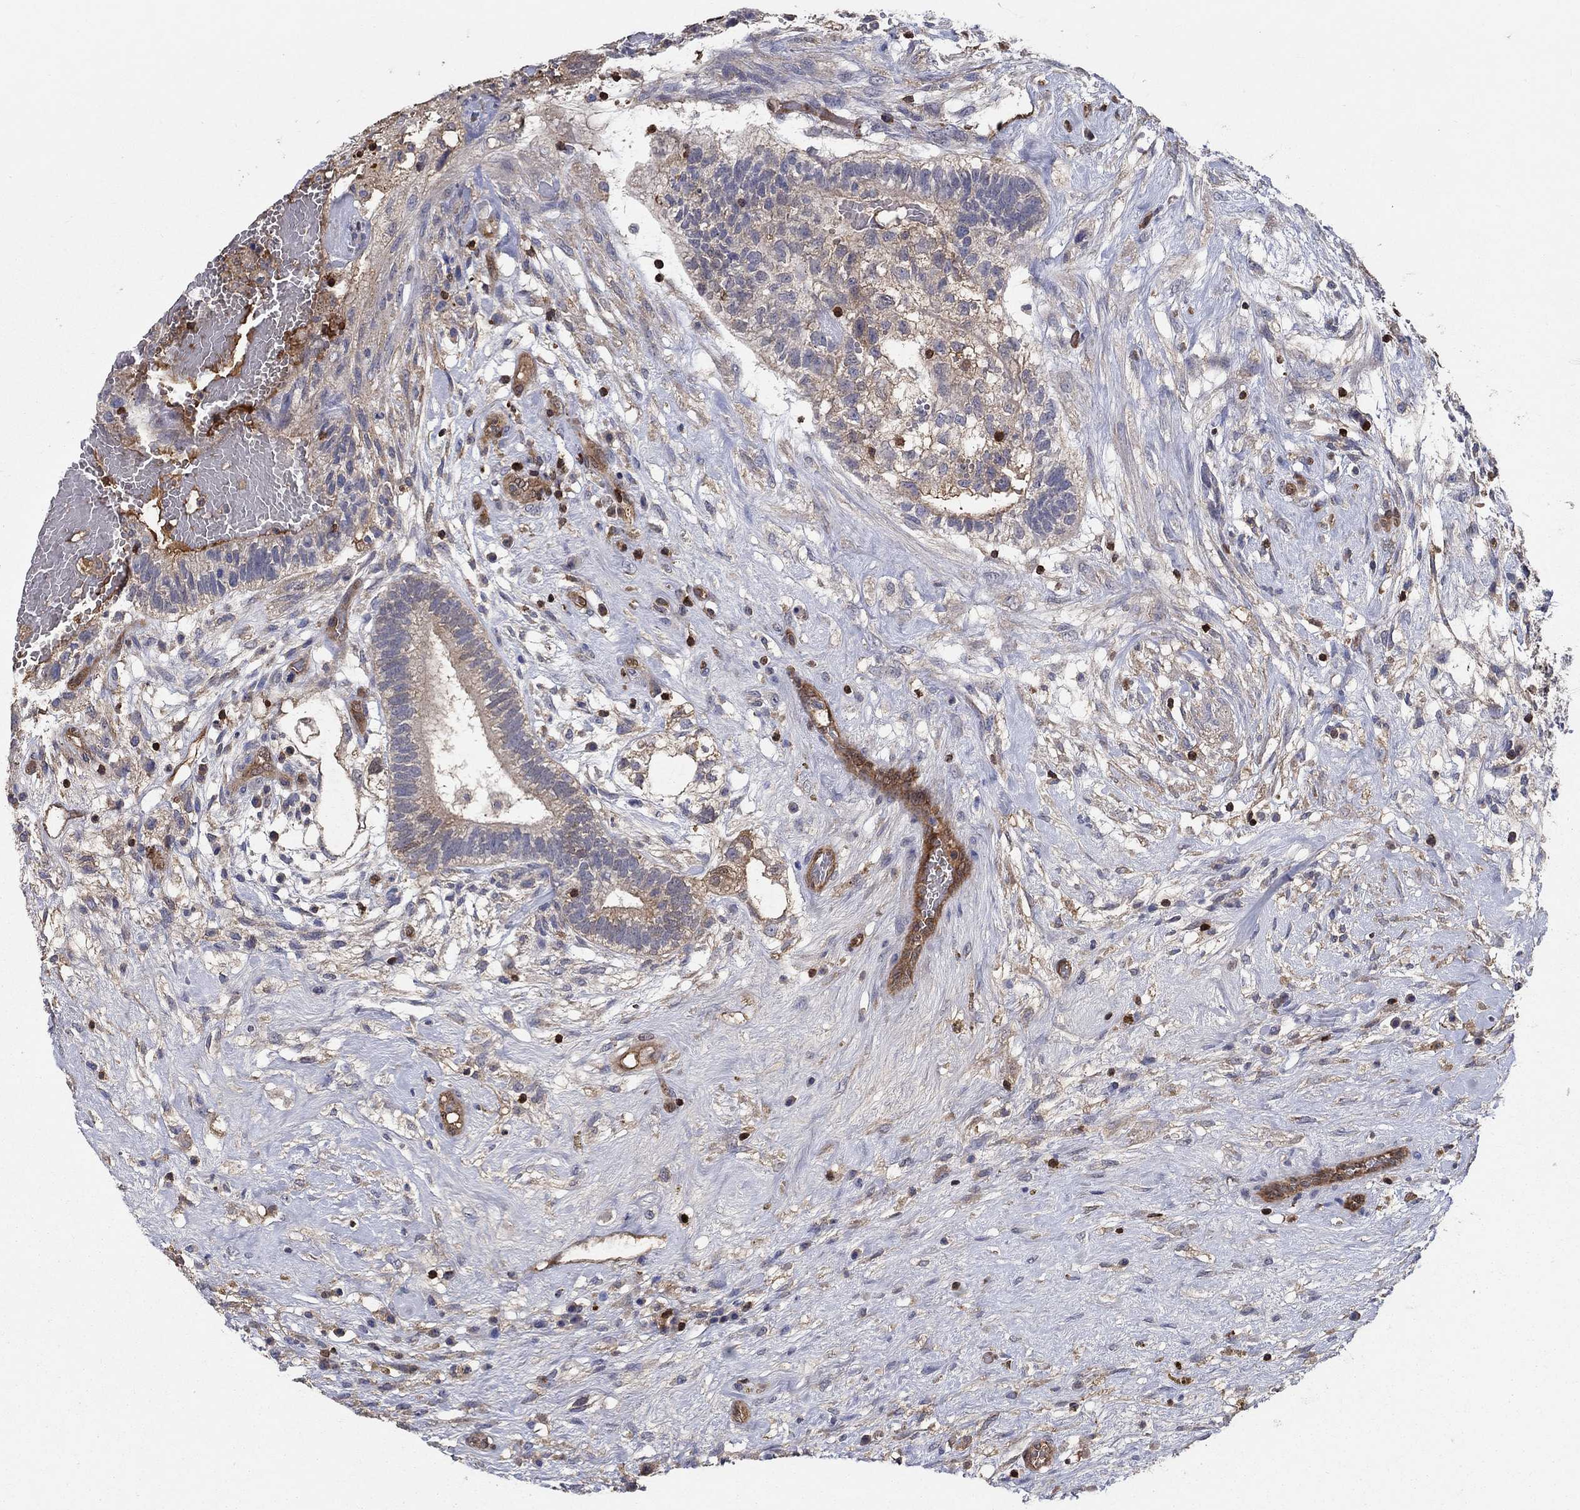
{"staining": {"intensity": "weak", "quantity": "25%-75%", "location": "cytoplasmic/membranous"}, "tissue": "testis cancer", "cell_type": "Tumor cells", "image_type": "cancer", "snomed": [{"axis": "morphology", "description": "Normal tissue, NOS"}, {"axis": "morphology", "description": "Carcinoma, Embryonal, NOS"}, {"axis": "topography", "description": "Testis"}, {"axis": "topography", "description": "Epididymis"}], "caption": "A high-resolution photomicrograph shows IHC staining of embryonal carcinoma (testis), which shows weak cytoplasmic/membranous staining in approximately 25%-75% of tumor cells.", "gene": "AGFG2", "patient": {"sex": "male", "age": 32}}